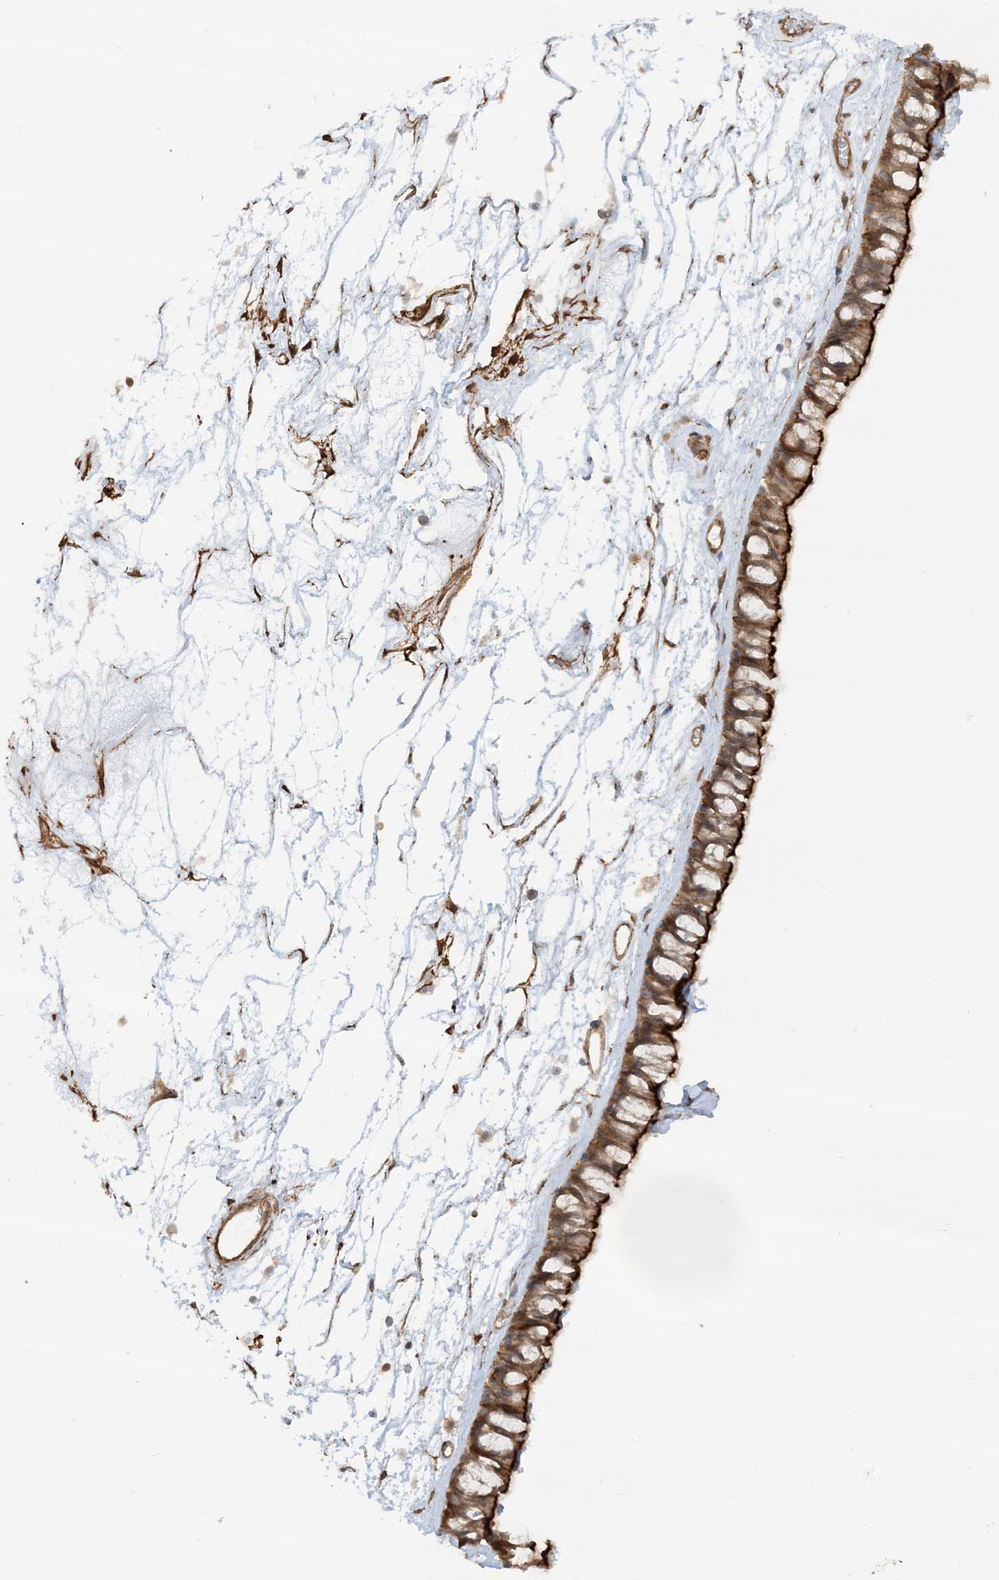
{"staining": {"intensity": "strong", "quantity": ">75%", "location": "cytoplasmic/membranous"}, "tissue": "nasopharynx", "cell_type": "Respiratory epithelial cells", "image_type": "normal", "snomed": [{"axis": "morphology", "description": "Normal tissue, NOS"}, {"axis": "topography", "description": "Nasopharynx"}], "caption": "A high amount of strong cytoplasmic/membranous expression is appreciated in about >75% of respiratory epithelial cells in benign nasopharynx.", "gene": "DSTN", "patient": {"sex": "male", "age": 64}}